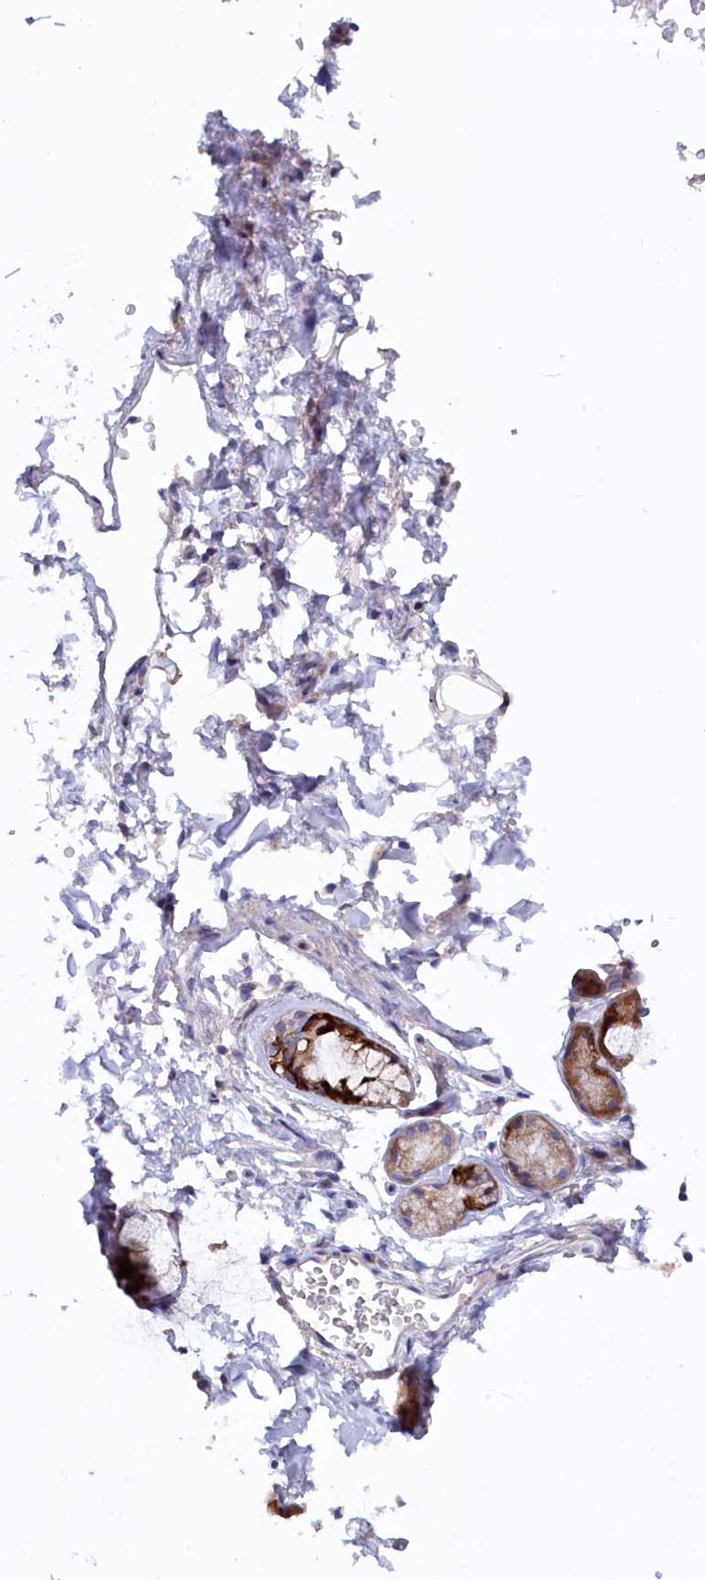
{"staining": {"intensity": "negative", "quantity": "none", "location": "none"}, "tissue": "adipose tissue", "cell_type": "Adipocytes", "image_type": "normal", "snomed": [{"axis": "morphology", "description": "Normal tissue, NOS"}, {"axis": "topography", "description": "Lymph node"}, {"axis": "topography", "description": "Bronchus"}], "caption": "Protein analysis of benign adipose tissue displays no significant staining in adipocytes.", "gene": "NUDT7", "patient": {"sex": "male", "age": 63}}